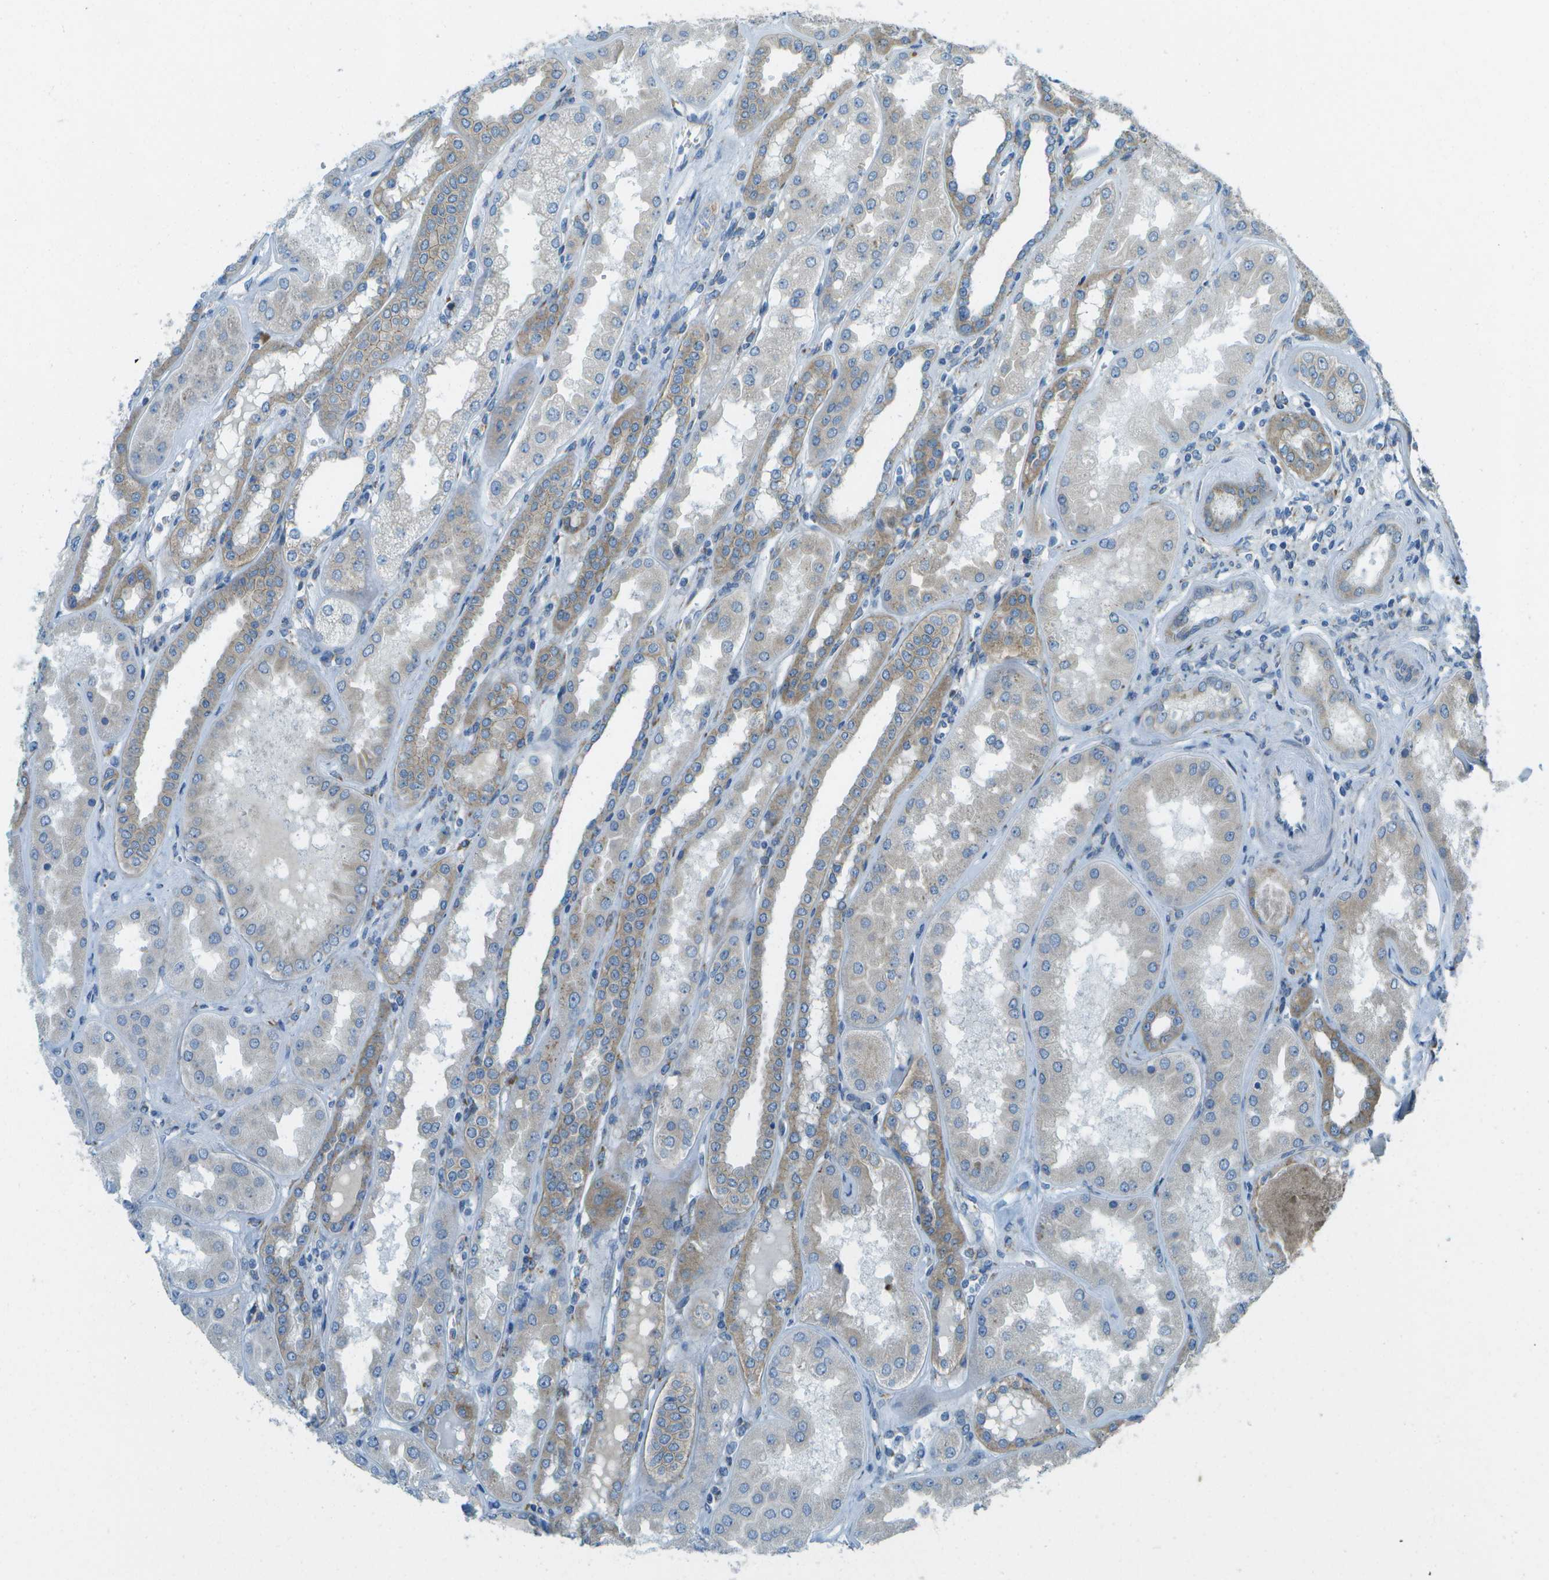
{"staining": {"intensity": "negative", "quantity": "none", "location": "none"}, "tissue": "kidney", "cell_type": "Cells in glomeruli", "image_type": "normal", "snomed": [{"axis": "morphology", "description": "Normal tissue, NOS"}, {"axis": "topography", "description": "Kidney"}], "caption": "Normal kidney was stained to show a protein in brown. There is no significant staining in cells in glomeruli.", "gene": "KCTD3", "patient": {"sex": "female", "age": 56}}